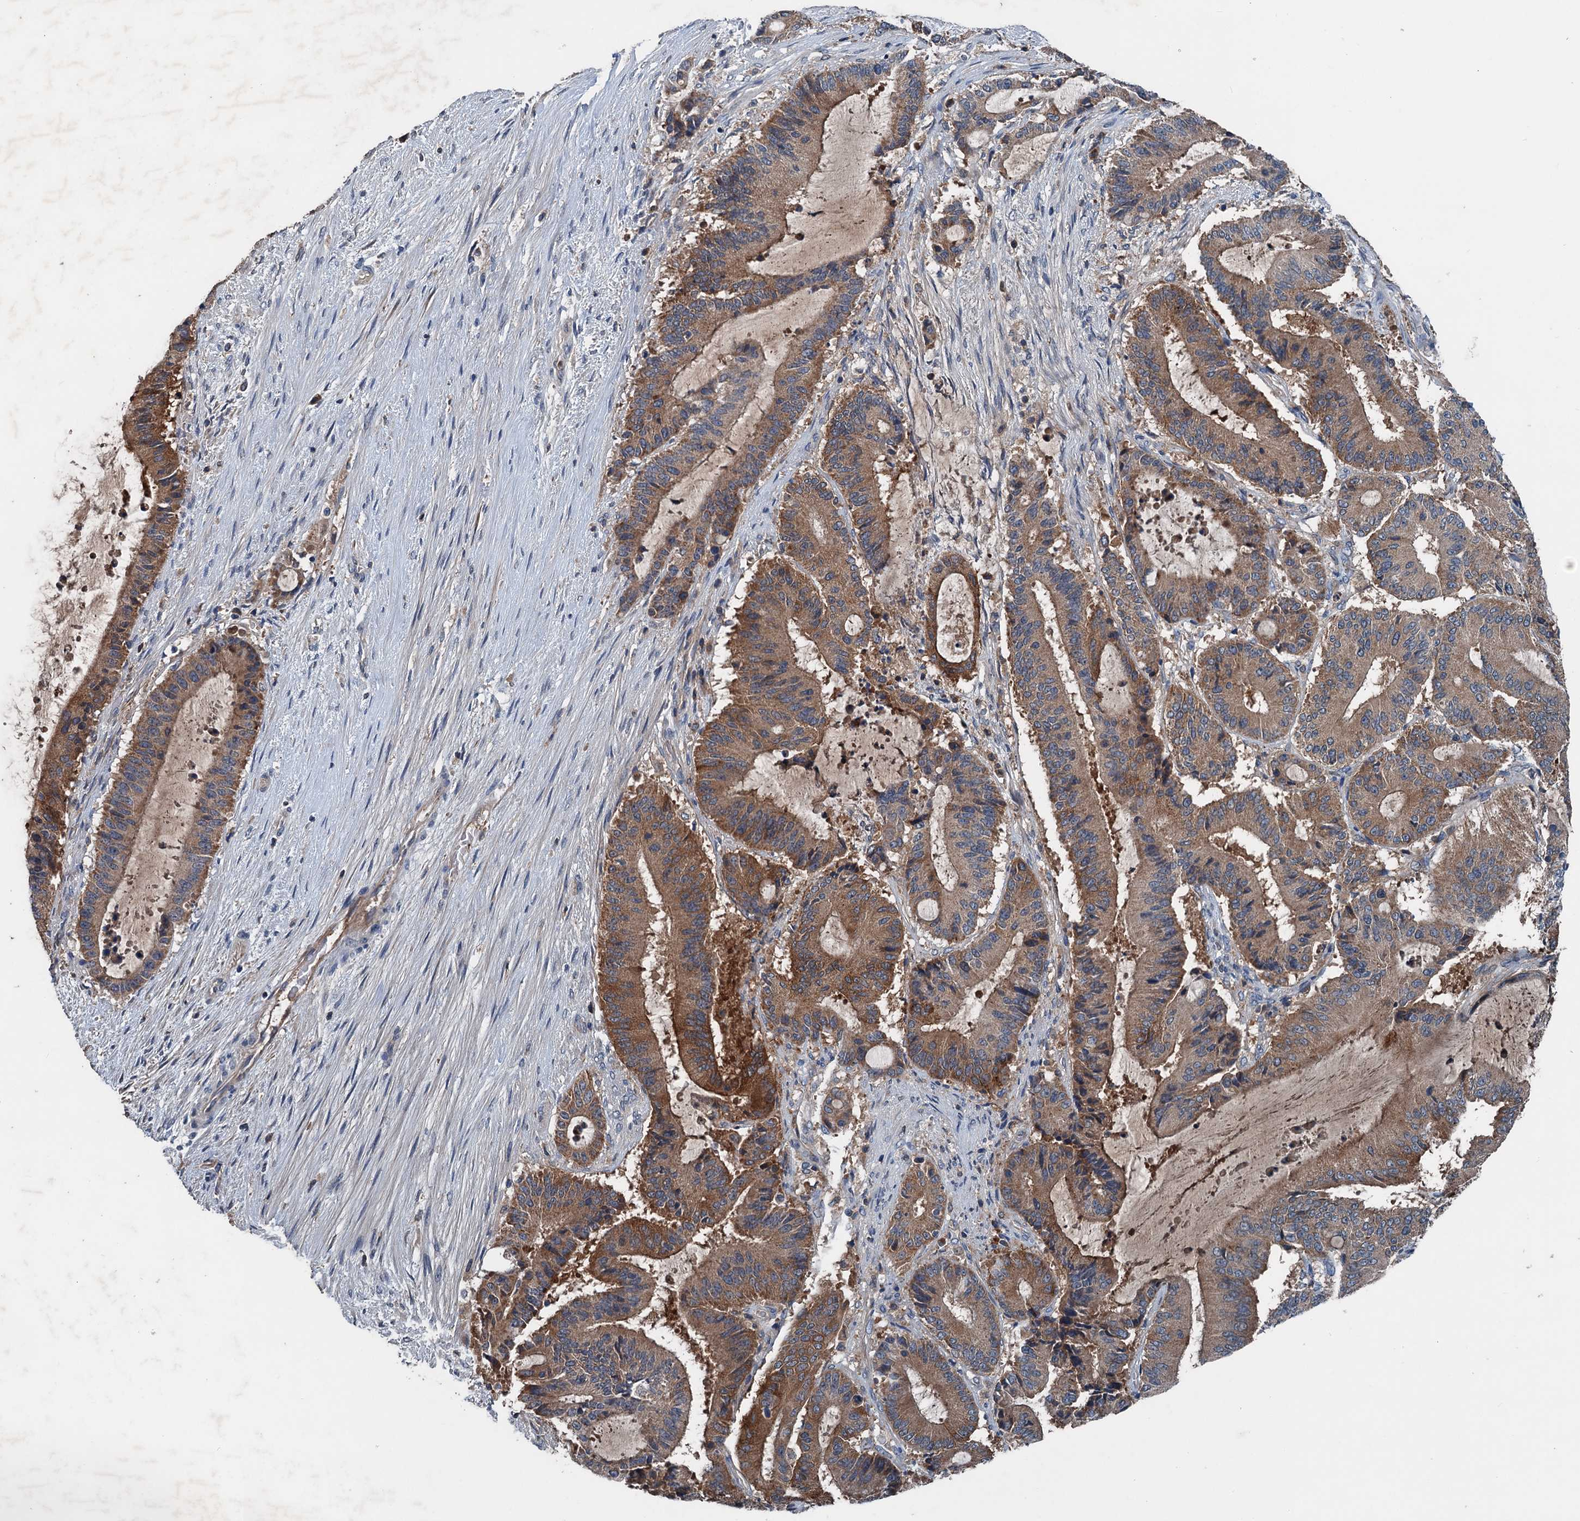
{"staining": {"intensity": "moderate", "quantity": ">75%", "location": "cytoplasmic/membranous"}, "tissue": "liver cancer", "cell_type": "Tumor cells", "image_type": "cancer", "snomed": [{"axis": "morphology", "description": "Normal tissue, NOS"}, {"axis": "morphology", "description": "Cholangiocarcinoma"}, {"axis": "topography", "description": "Liver"}, {"axis": "topography", "description": "Peripheral nerve tissue"}], "caption": "Liver cancer (cholangiocarcinoma) stained with immunohistochemistry reveals moderate cytoplasmic/membranous expression in approximately >75% of tumor cells.", "gene": "PDSS1", "patient": {"sex": "female", "age": 73}}